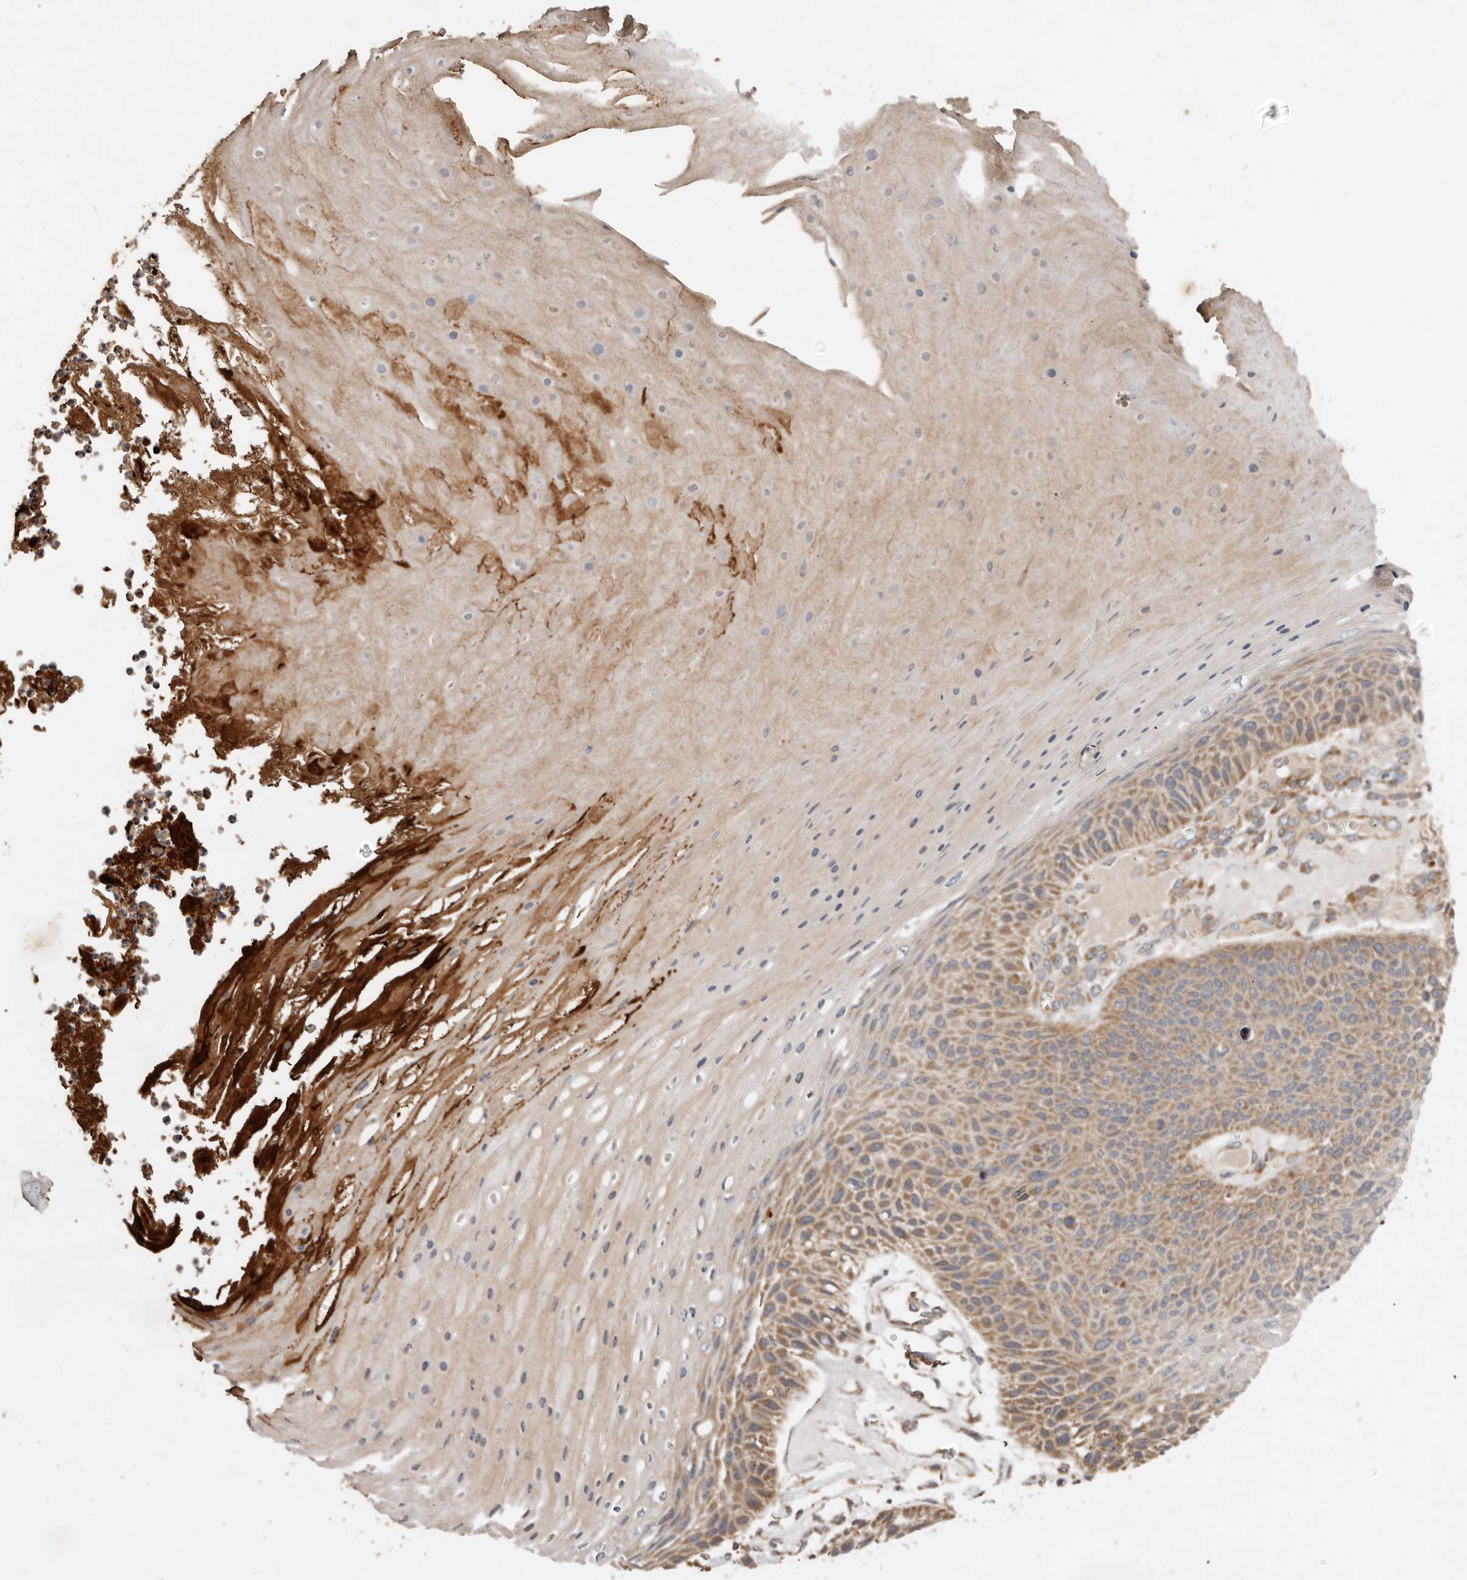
{"staining": {"intensity": "moderate", "quantity": "25%-75%", "location": "cytoplasmic/membranous"}, "tissue": "skin cancer", "cell_type": "Tumor cells", "image_type": "cancer", "snomed": [{"axis": "morphology", "description": "Squamous cell carcinoma, NOS"}, {"axis": "topography", "description": "Skin"}], "caption": "A high-resolution image shows immunohistochemistry staining of skin cancer (squamous cell carcinoma), which shows moderate cytoplasmic/membranous expression in about 25%-75% of tumor cells. The protein of interest is shown in brown color, while the nuclei are stained blue.", "gene": "GOT1L1", "patient": {"sex": "female", "age": 88}}